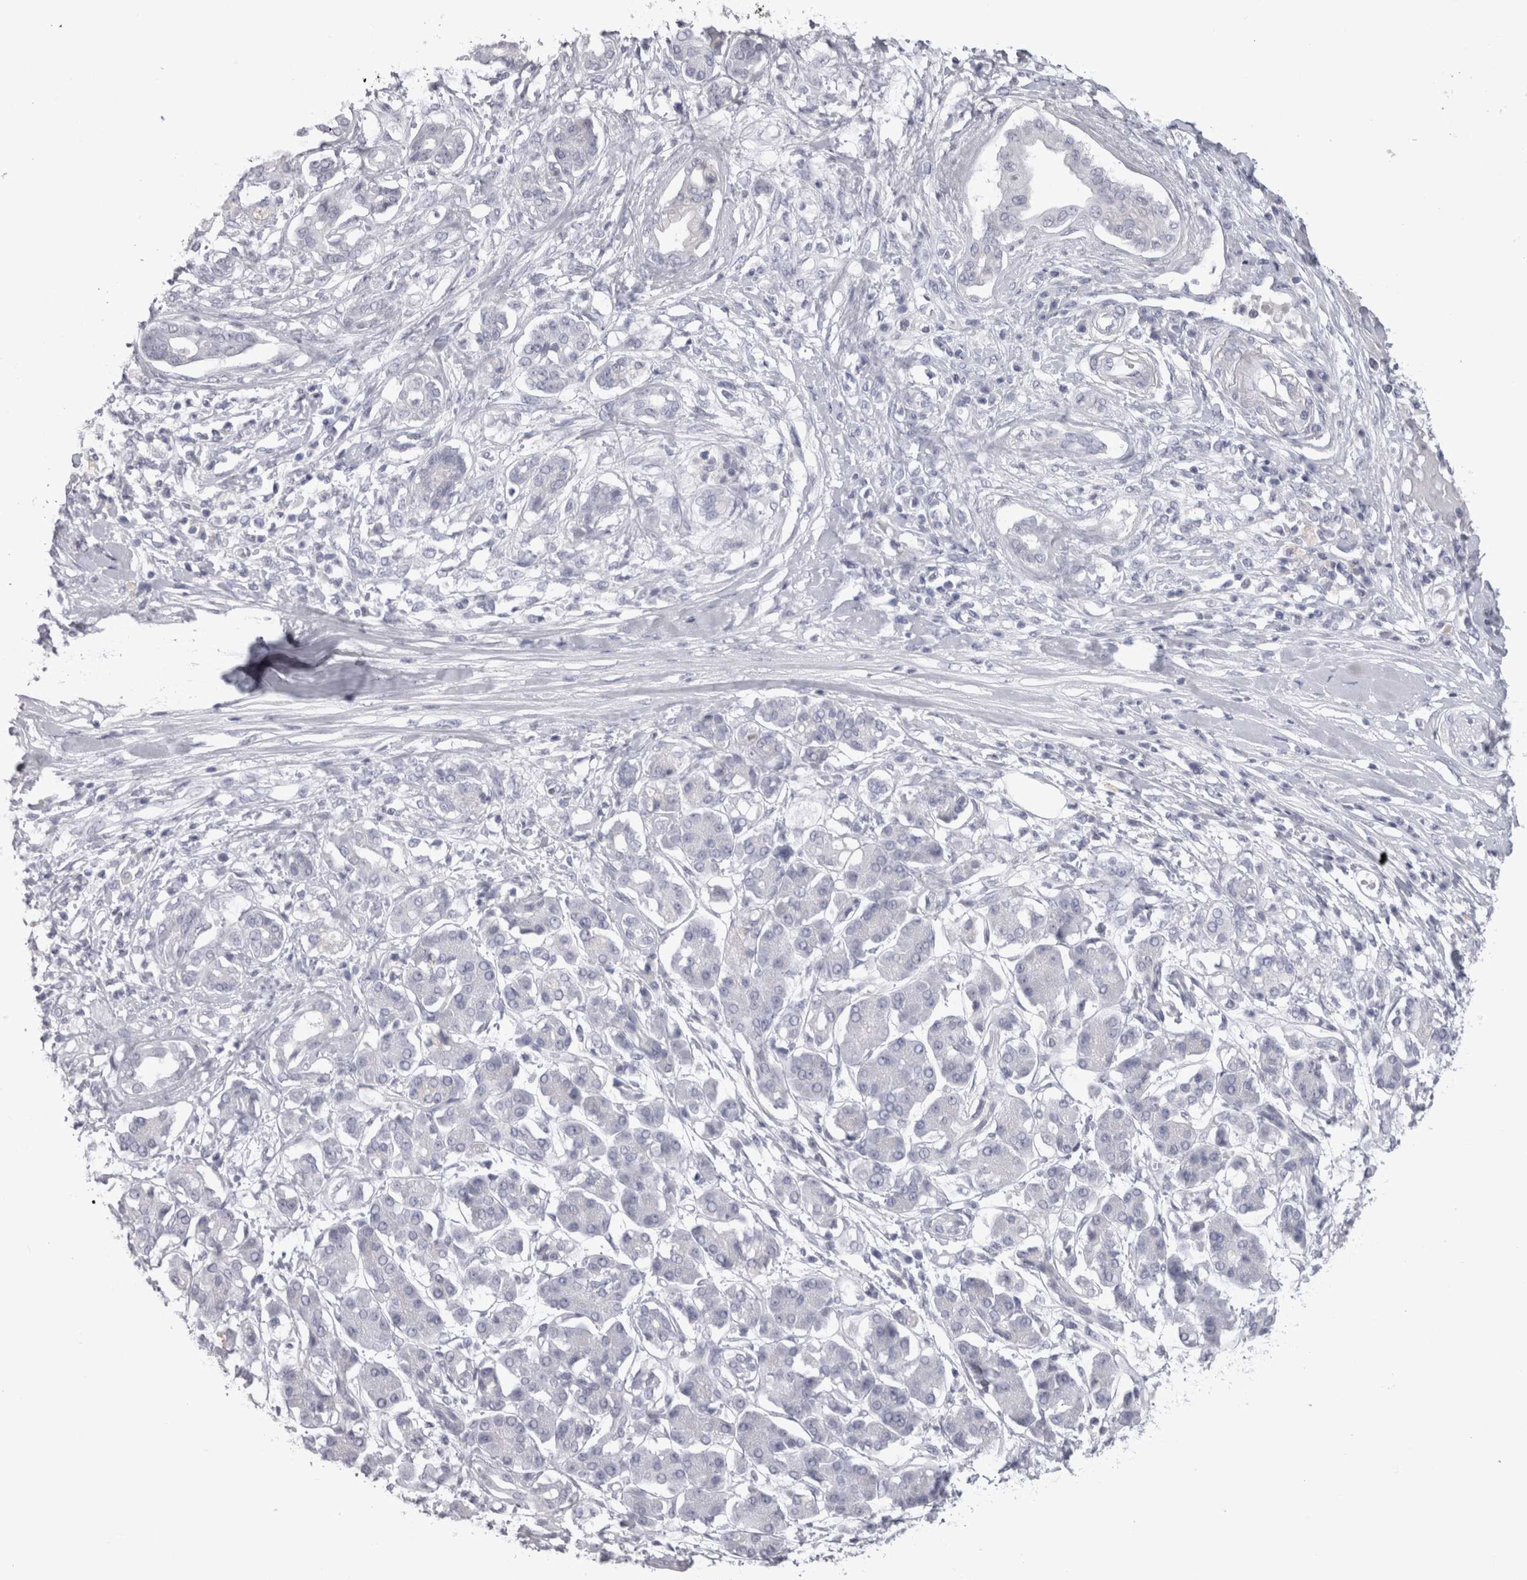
{"staining": {"intensity": "negative", "quantity": "none", "location": "none"}, "tissue": "pancreatic cancer", "cell_type": "Tumor cells", "image_type": "cancer", "snomed": [{"axis": "morphology", "description": "Adenocarcinoma, NOS"}, {"axis": "topography", "description": "Pancreas"}], "caption": "Immunohistochemistry (IHC) photomicrograph of human adenocarcinoma (pancreatic) stained for a protein (brown), which demonstrates no staining in tumor cells.", "gene": "ADAM2", "patient": {"sex": "female", "age": 56}}